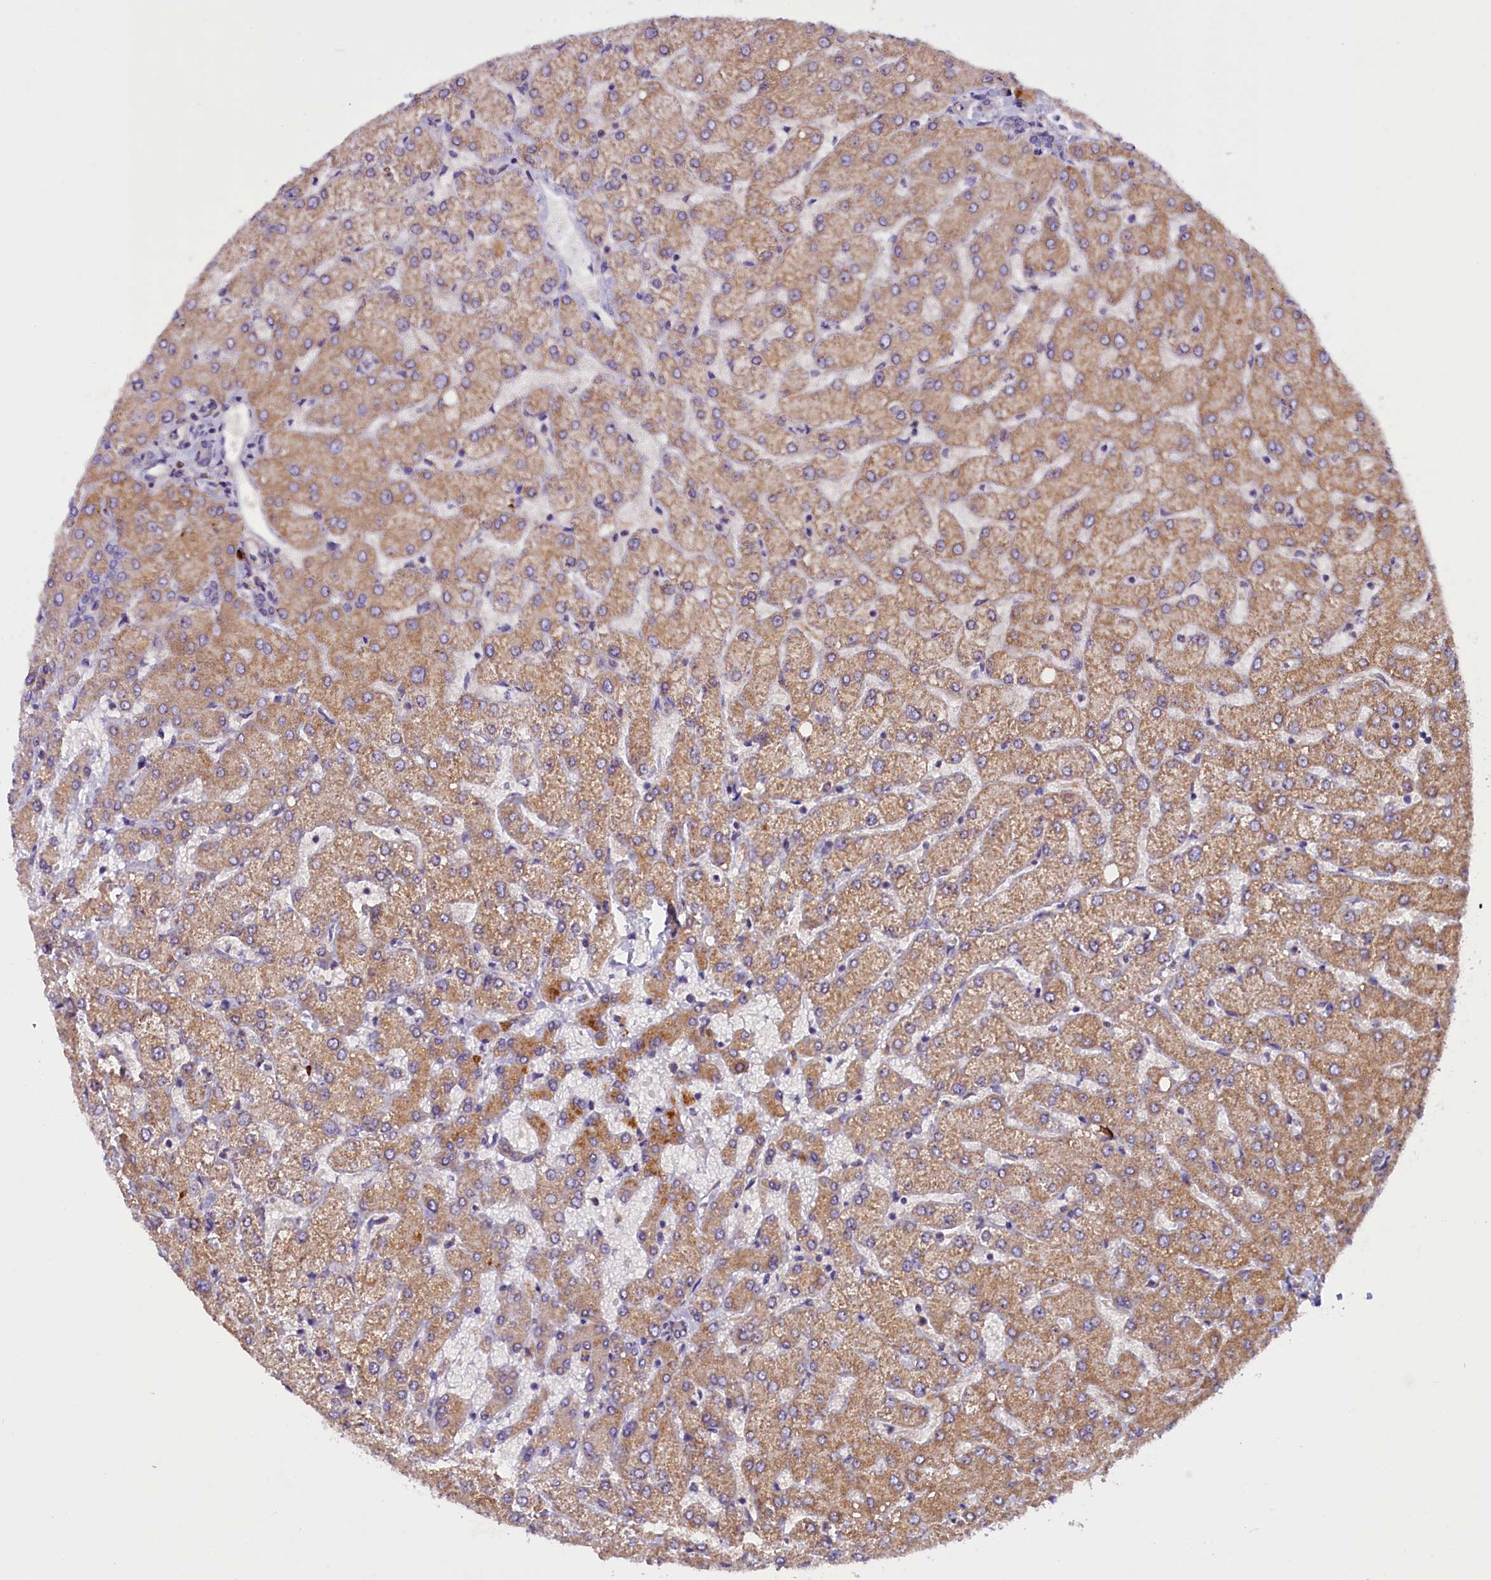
{"staining": {"intensity": "negative", "quantity": "none", "location": "none"}, "tissue": "liver", "cell_type": "Cholangiocytes", "image_type": "normal", "snomed": [{"axis": "morphology", "description": "Normal tissue, NOS"}, {"axis": "topography", "description": "Liver"}], "caption": "Liver was stained to show a protein in brown. There is no significant staining in cholangiocytes. The staining was performed using DAB to visualize the protein expression in brown, while the nuclei were stained in blue with hematoxylin (Magnification: 20x).", "gene": "FRY", "patient": {"sex": "female", "age": 54}}